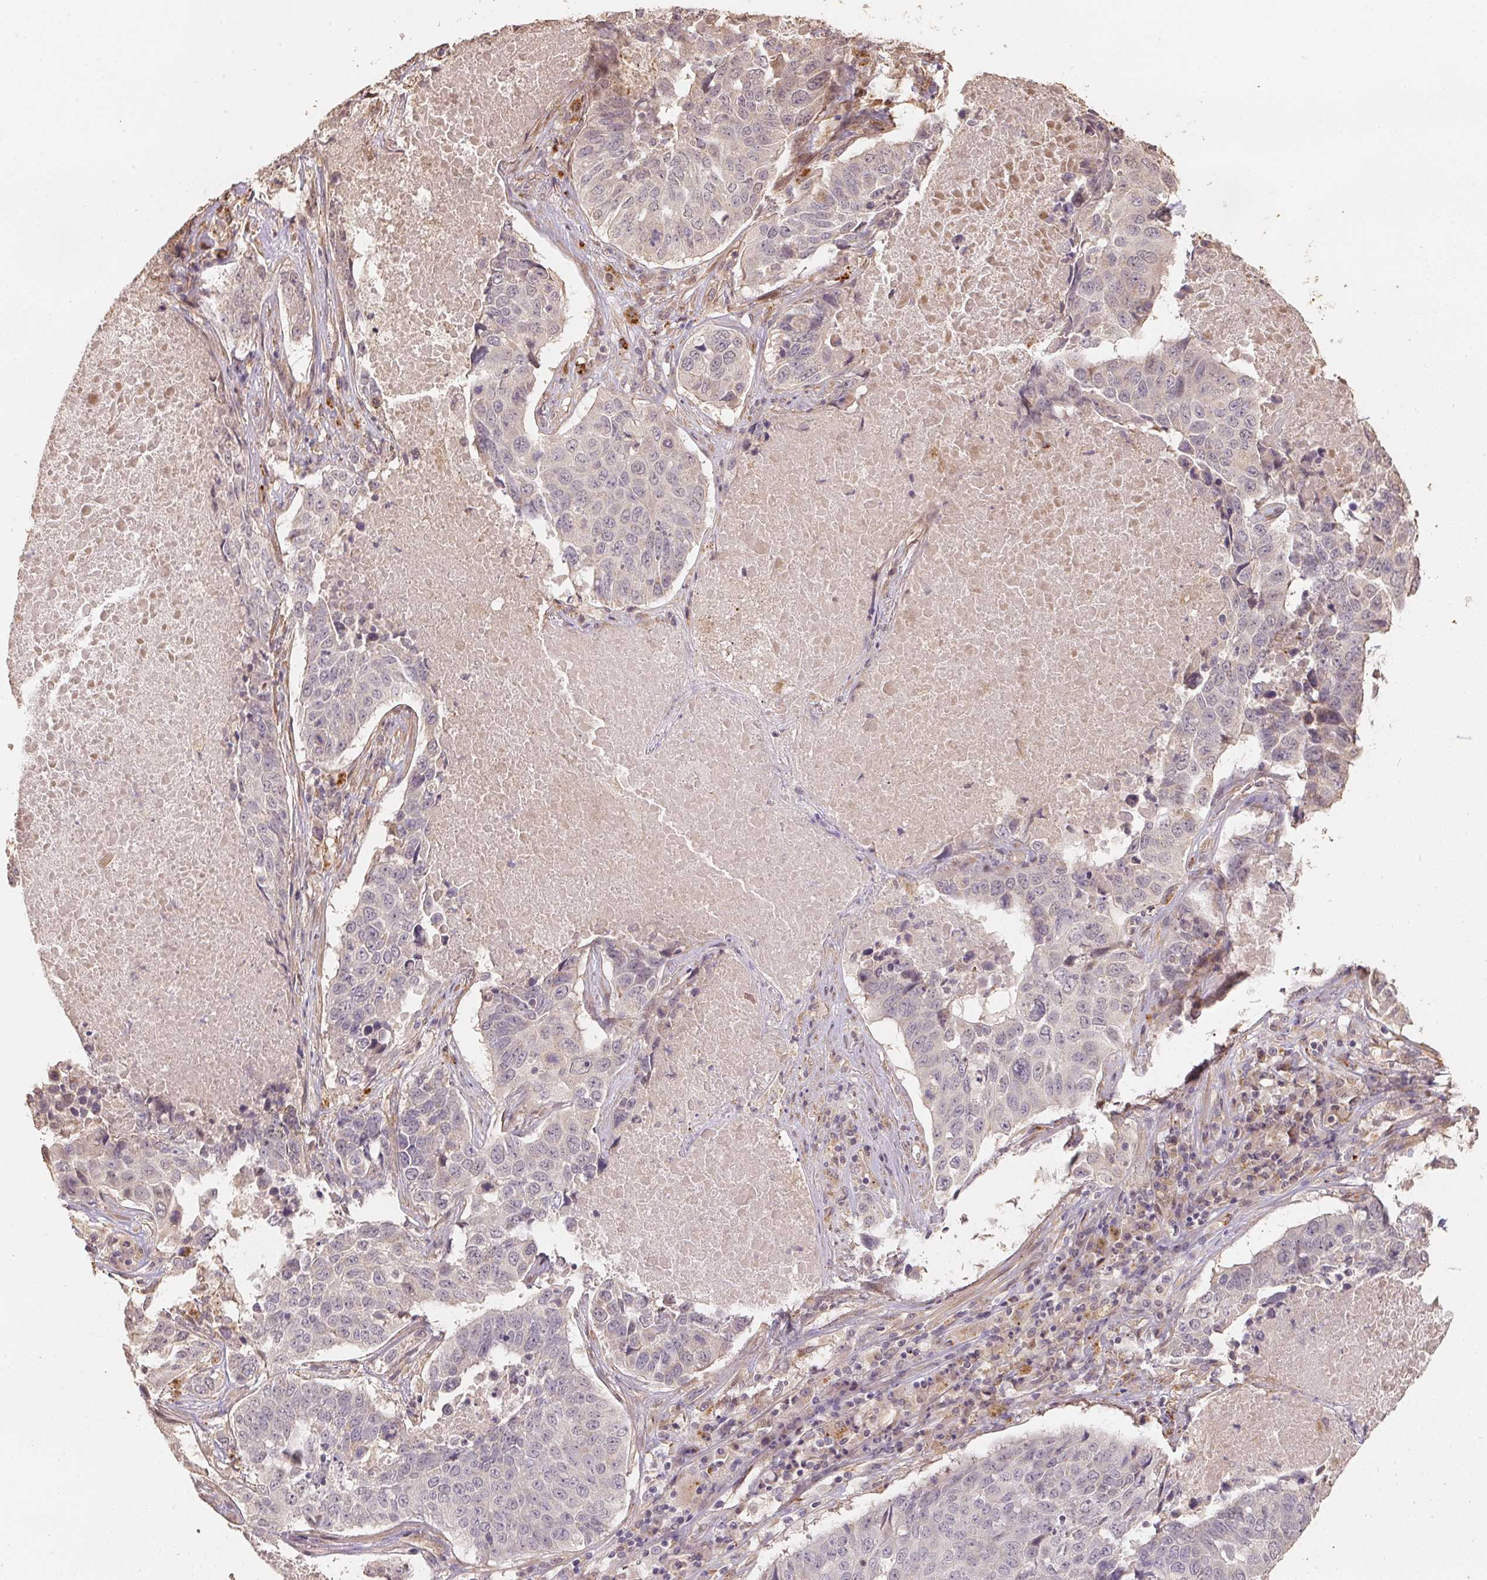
{"staining": {"intensity": "negative", "quantity": "none", "location": "none"}, "tissue": "lung cancer", "cell_type": "Tumor cells", "image_type": "cancer", "snomed": [{"axis": "morphology", "description": "Normal tissue, NOS"}, {"axis": "morphology", "description": "Squamous cell carcinoma, NOS"}, {"axis": "topography", "description": "Bronchus"}, {"axis": "topography", "description": "Lung"}], "caption": "Tumor cells are negative for protein expression in human squamous cell carcinoma (lung).", "gene": "TMEM222", "patient": {"sex": "male", "age": 64}}